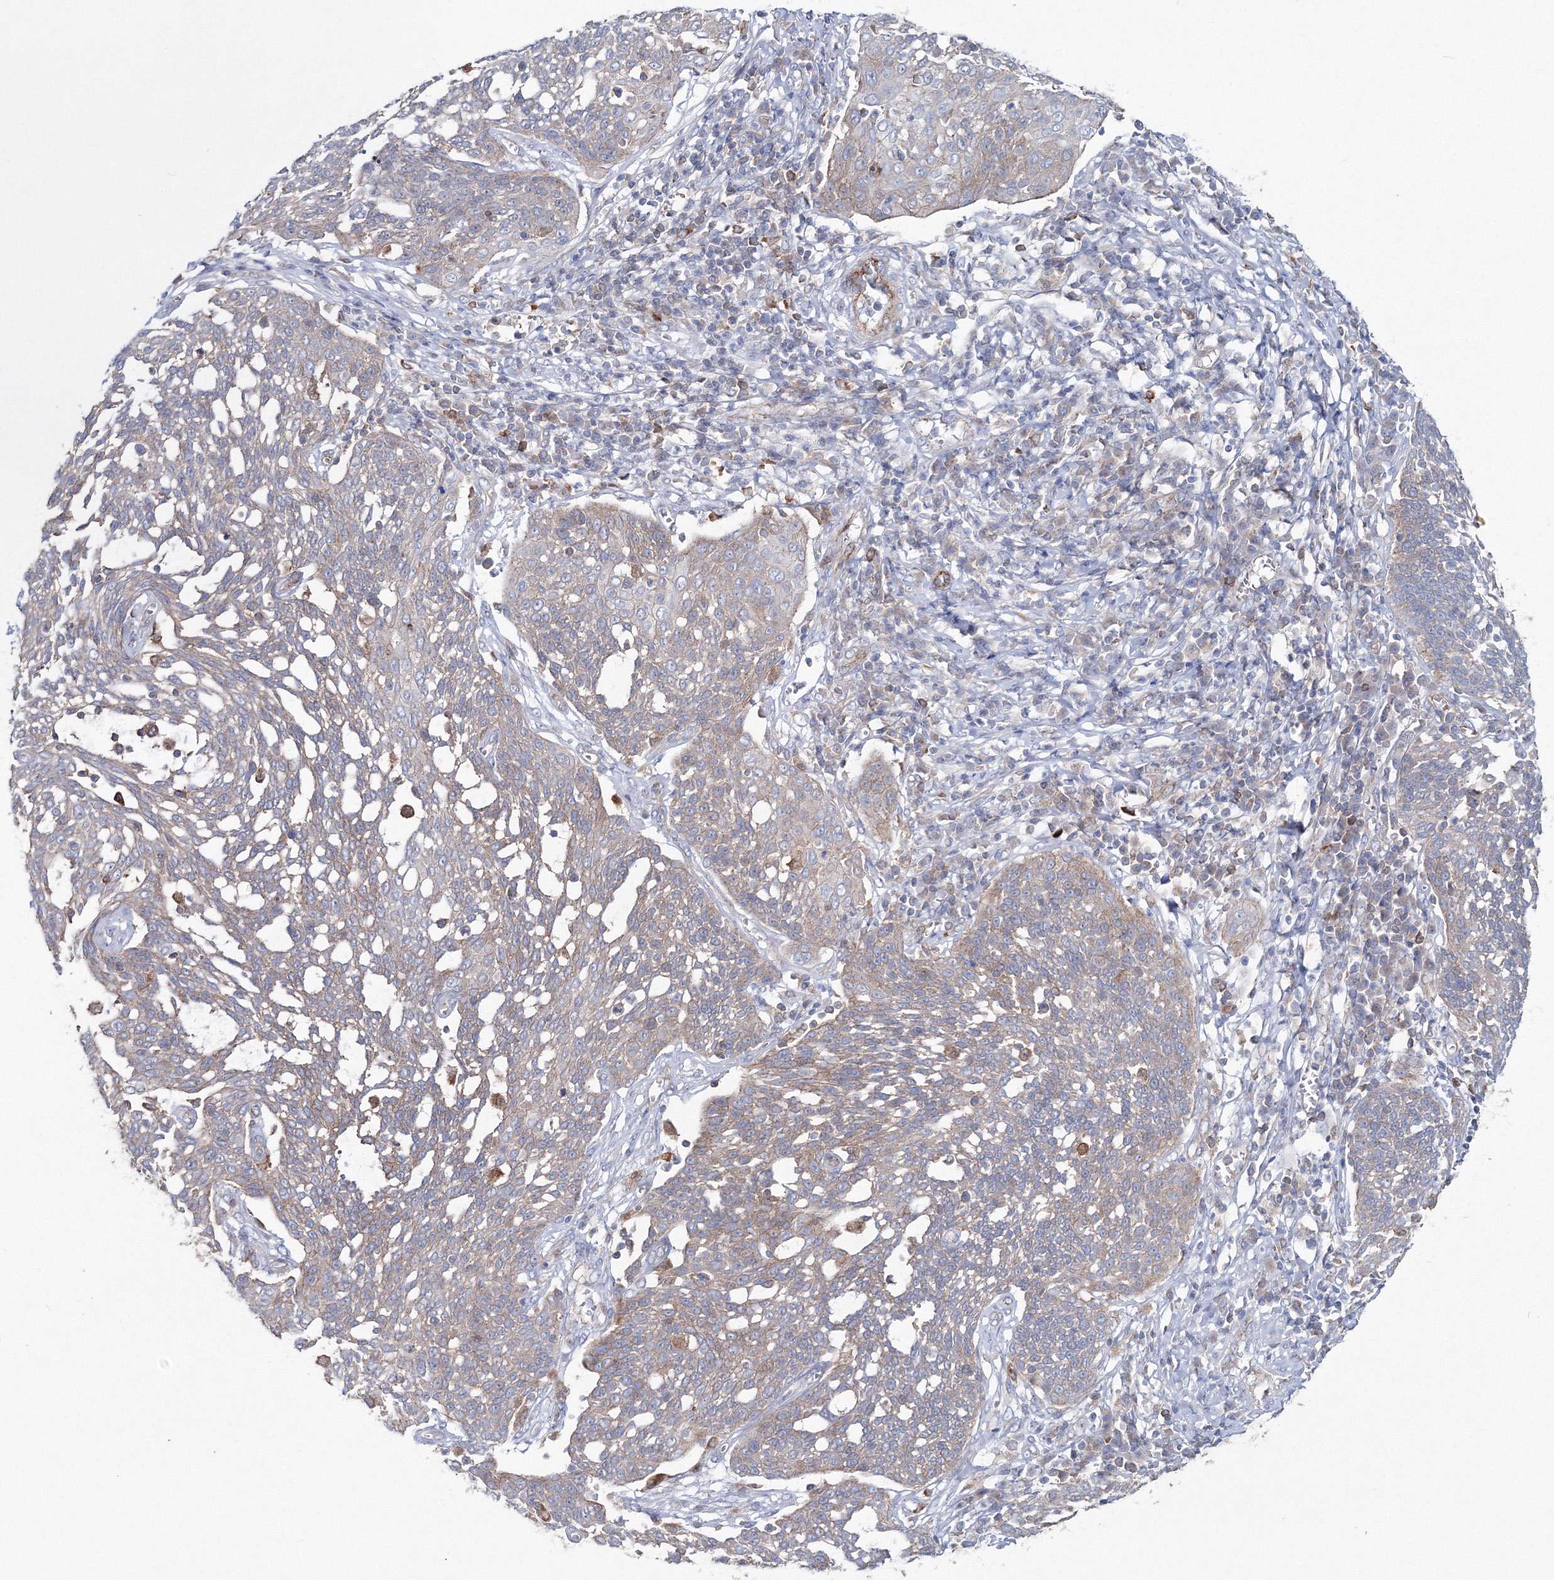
{"staining": {"intensity": "negative", "quantity": "none", "location": "none"}, "tissue": "cervical cancer", "cell_type": "Tumor cells", "image_type": "cancer", "snomed": [{"axis": "morphology", "description": "Squamous cell carcinoma, NOS"}, {"axis": "topography", "description": "Cervix"}], "caption": "DAB immunohistochemical staining of human cervical cancer demonstrates no significant staining in tumor cells.", "gene": "GGA2", "patient": {"sex": "female", "age": 34}}